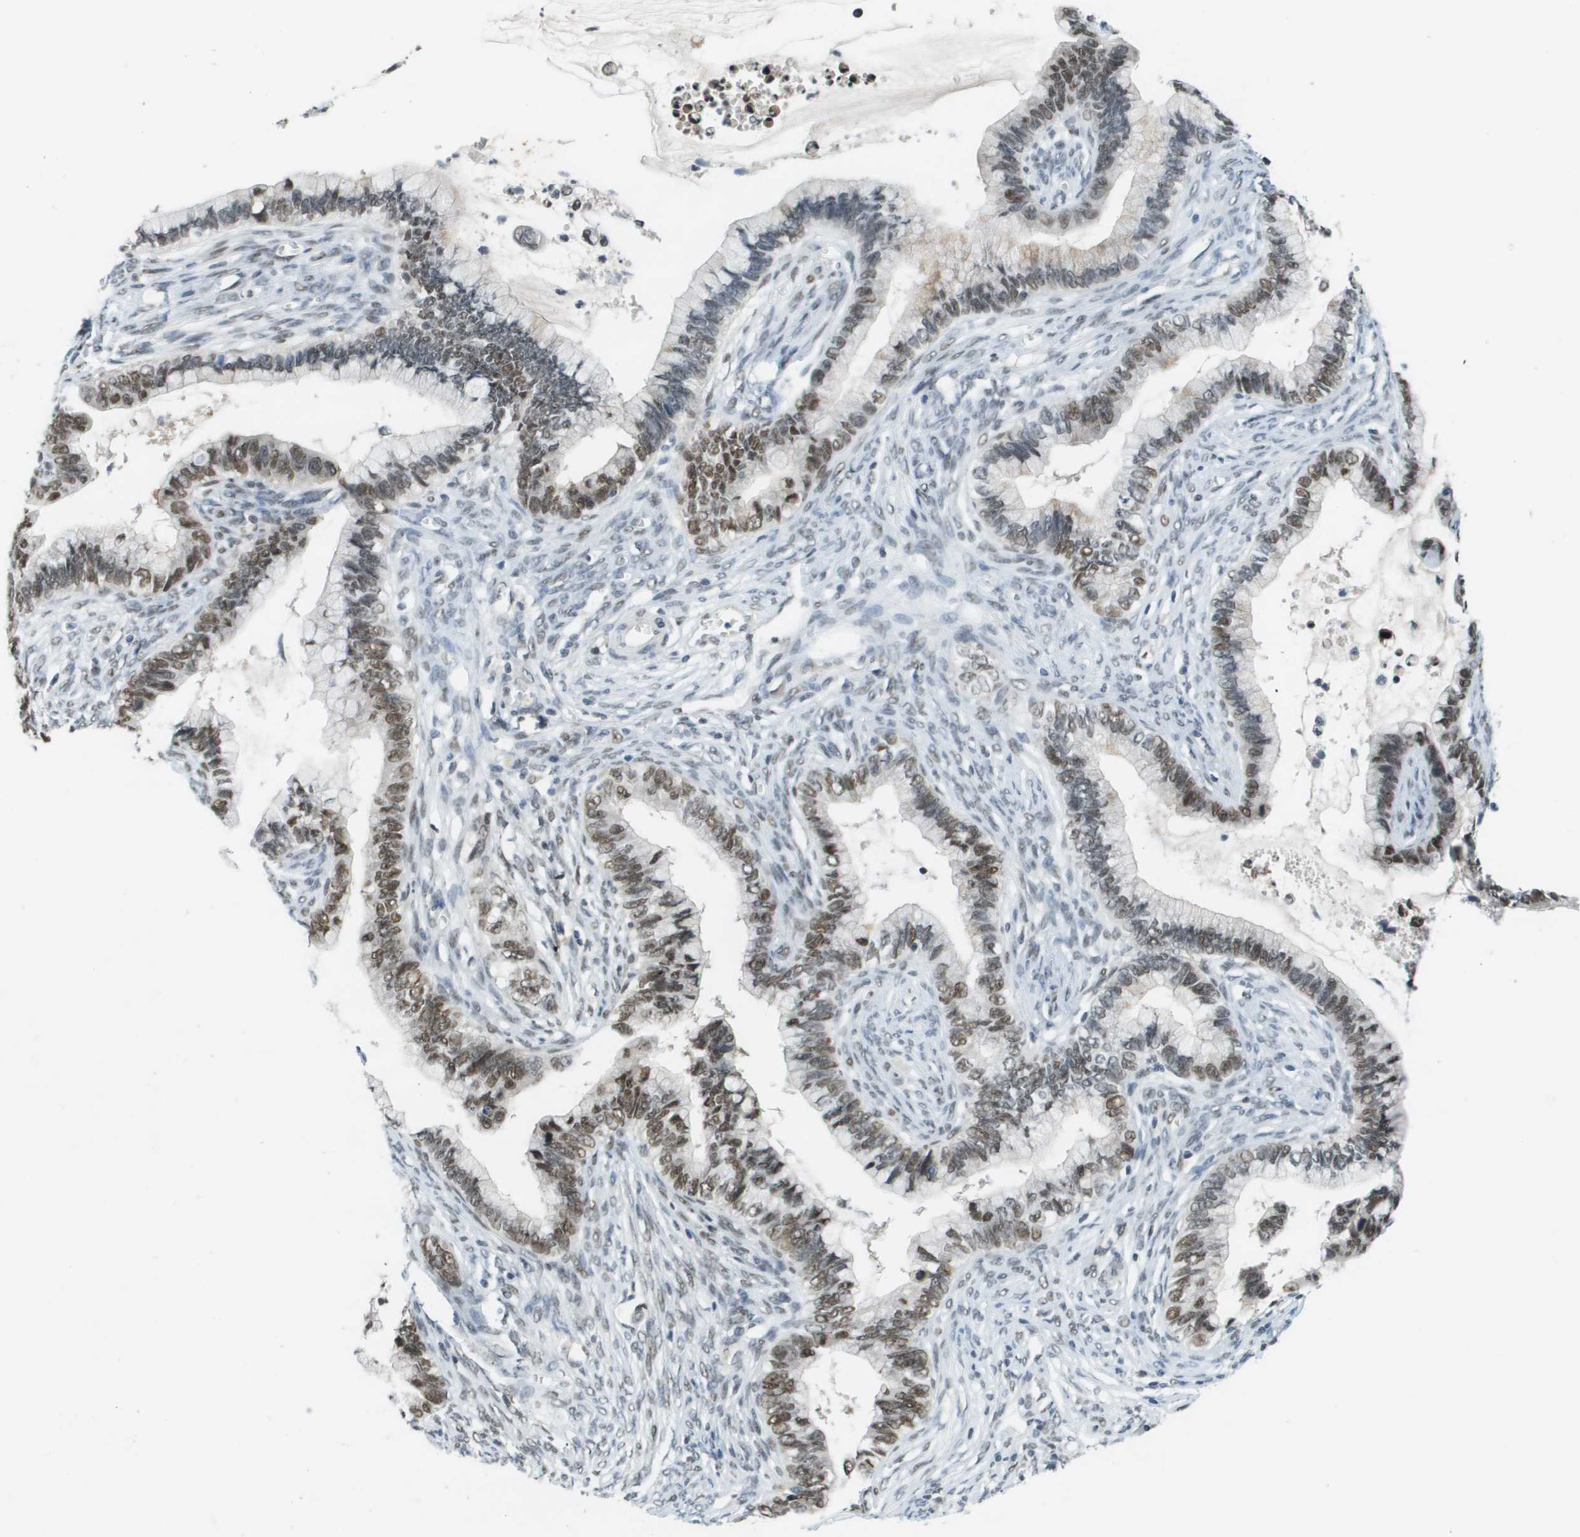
{"staining": {"intensity": "moderate", "quantity": ">75%", "location": "nuclear"}, "tissue": "cervical cancer", "cell_type": "Tumor cells", "image_type": "cancer", "snomed": [{"axis": "morphology", "description": "Adenocarcinoma, NOS"}, {"axis": "topography", "description": "Cervix"}], "caption": "Cervical cancer (adenocarcinoma) tissue demonstrates moderate nuclear expression in approximately >75% of tumor cells, visualized by immunohistochemistry. Immunohistochemistry (ihc) stains the protein in brown and the nuclei are stained blue.", "gene": "CBX5", "patient": {"sex": "female", "age": 44}}